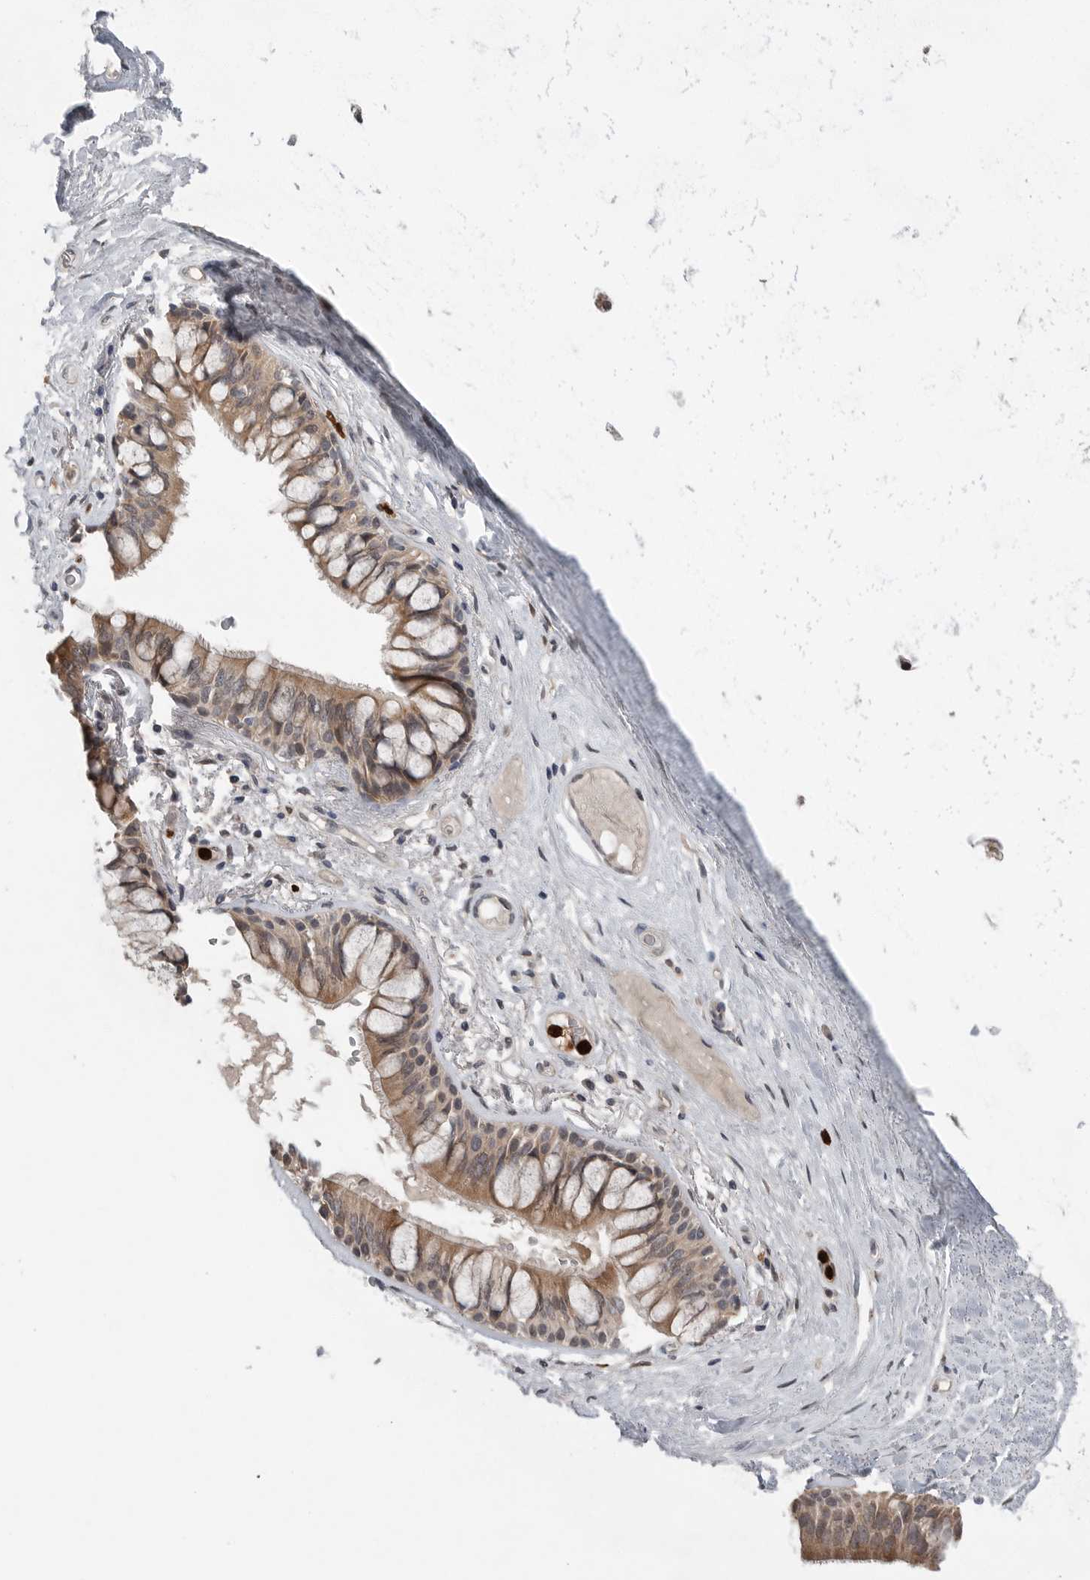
{"staining": {"intensity": "negative", "quantity": "none", "location": "none"}, "tissue": "adipose tissue", "cell_type": "Adipocytes", "image_type": "normal", "snomed": [{"axis": "morphology", "description": "Normal tissue, NOS"}, {"axis": "topography", "description": "Bronchus"}], "caption": "Immunohistochemistry histopathology image of normal human adipose tissue stained for a protein (brown), which exhibits no positivity in adipocytes. (Immunohistochemistry, brightfield microscopy, high magnification).", "gene": "SCP2", "patient": {"sex": "male", "age": 66}}